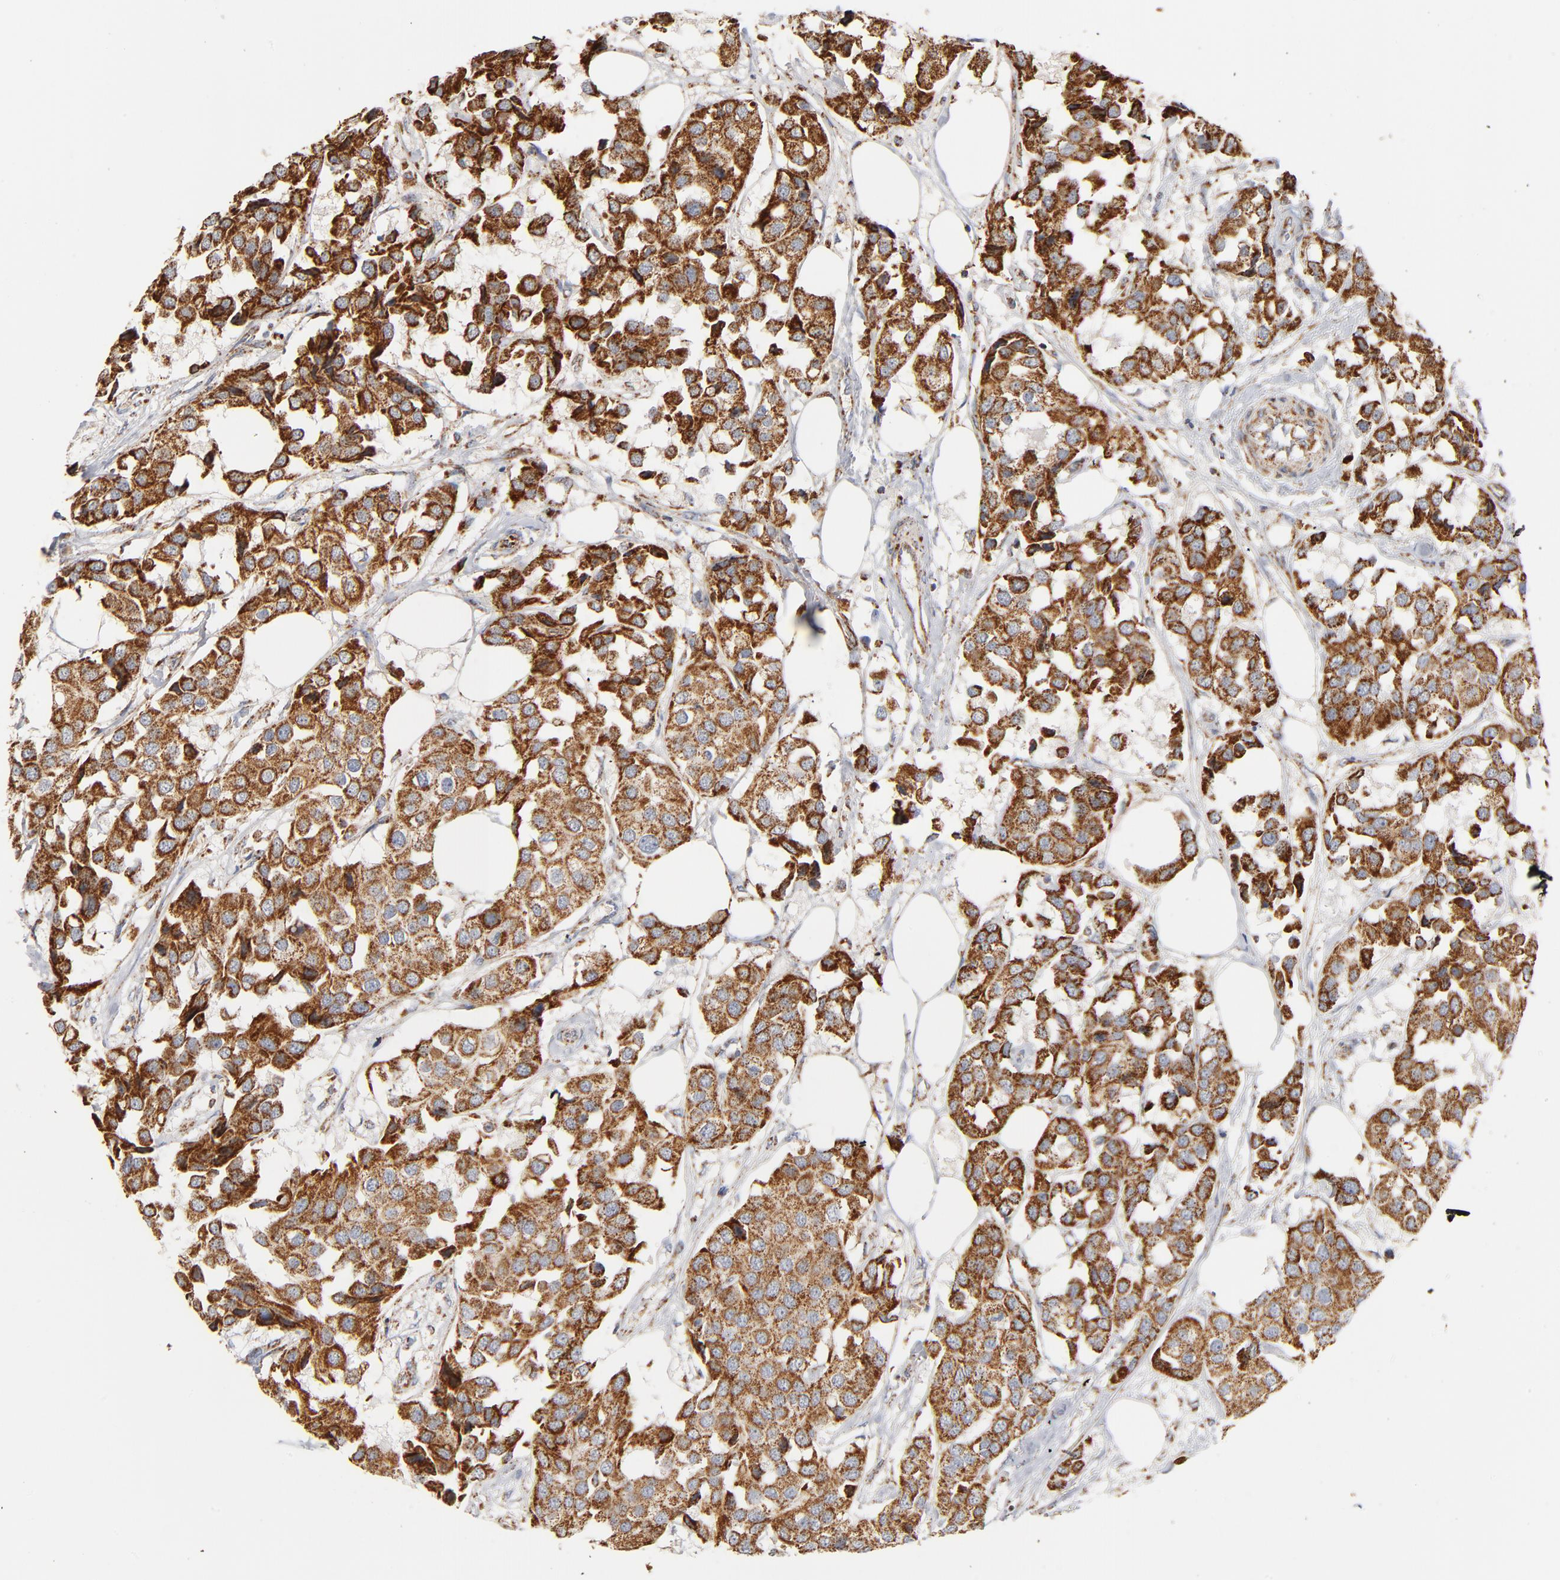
{"staining": {"intensity": "strong", "quantity": ">75%", "location": "cytoplasmic/membranous"}, "tissue": "breast cancer", "cell_type": "Tumor cells", "image_type": "cancer", "snomed": [{"axis": "morphology", "description": "Duct carcinoma"}, {"axis": "topography", "description": "Breast"}], "caption": "Breast cancer (intraductal carcinoma) tissue shows strong cytoplasmic/membranous staining in about >75% of tumor cells", "gene": "UQCRC1", "patient": {"sex": "female", "age": 80}}